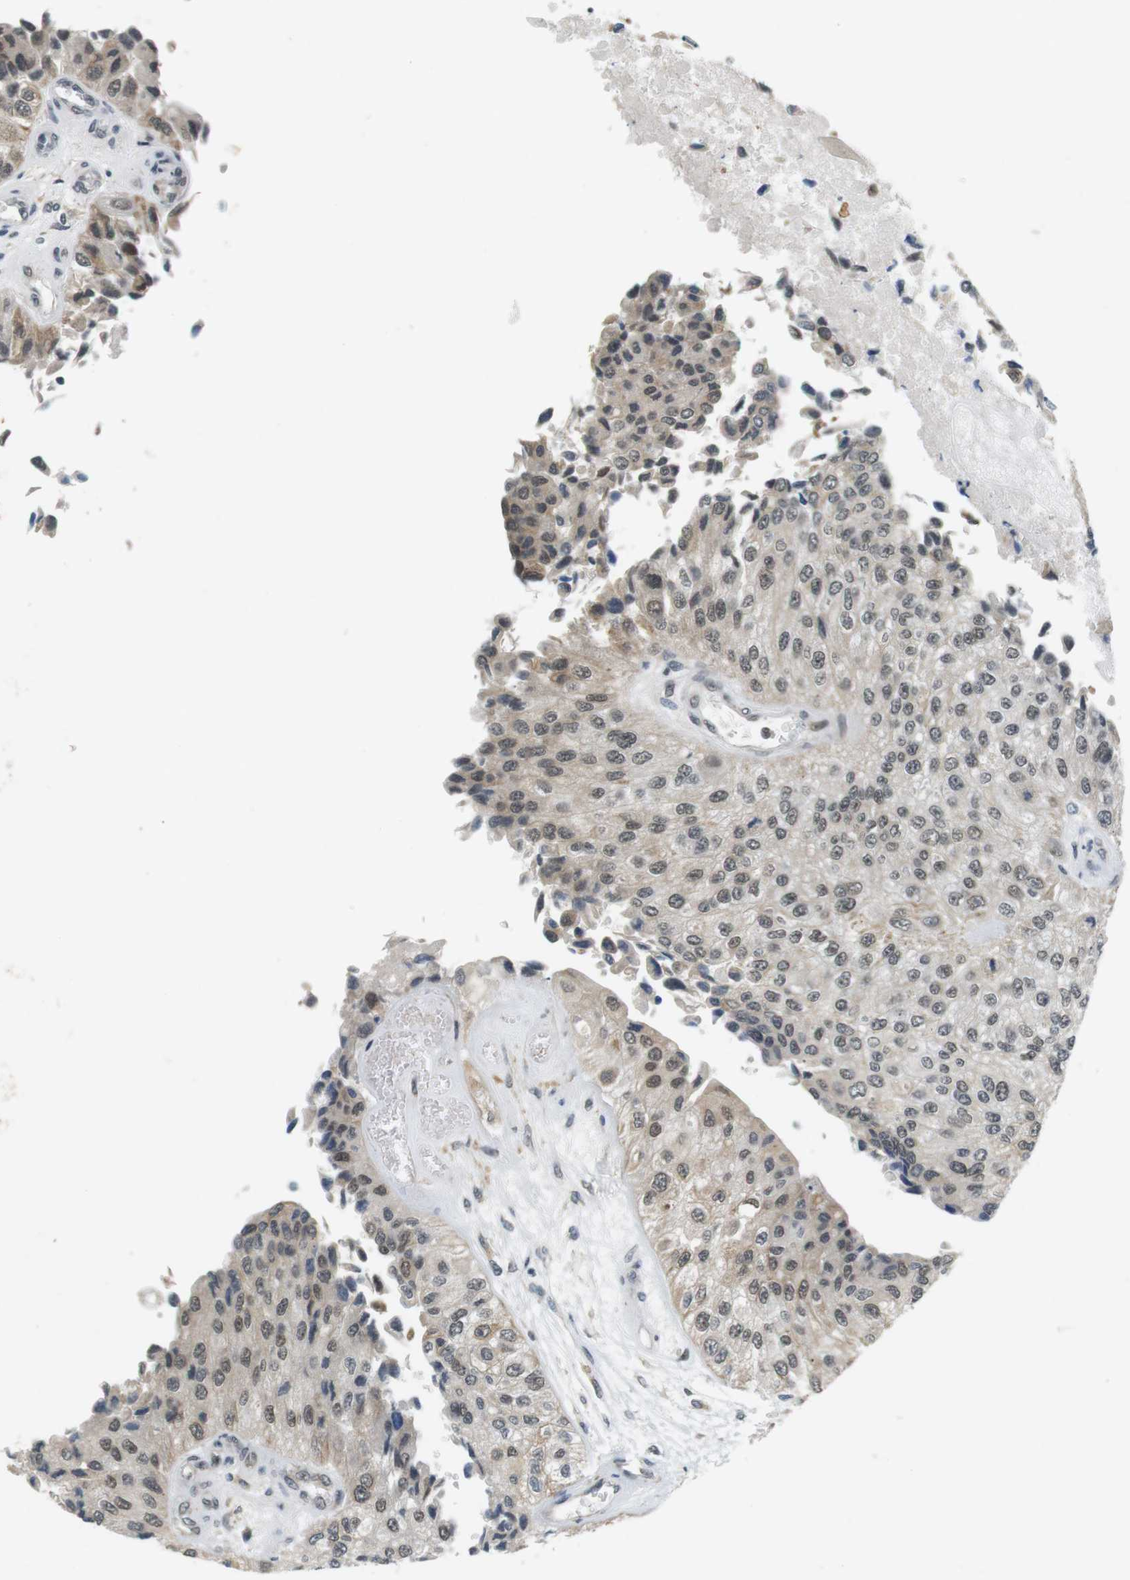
{"staining": {"intensity": "weak", "quantity": ">75%", "location": "nuclear"}, "tissue": "urothelial cancer", "cell_type": "Tumor cells", "image_type": "cancer", "snomed": [{"axis": "morphology", "description": "Urothelial carcinoma, High grade"}, {"axis": "topography", "description": "Kidney"}, {"axis": "topography", "description": "Urinary bladder"}], "caption": "This histopathology image demonstrates IHC staining of human urothelial cancer, with low weak nuclear staining in approximately >75% of tumor cells.", "gene": "RNF38", "patient": {"sex": "male", "age": 77}}